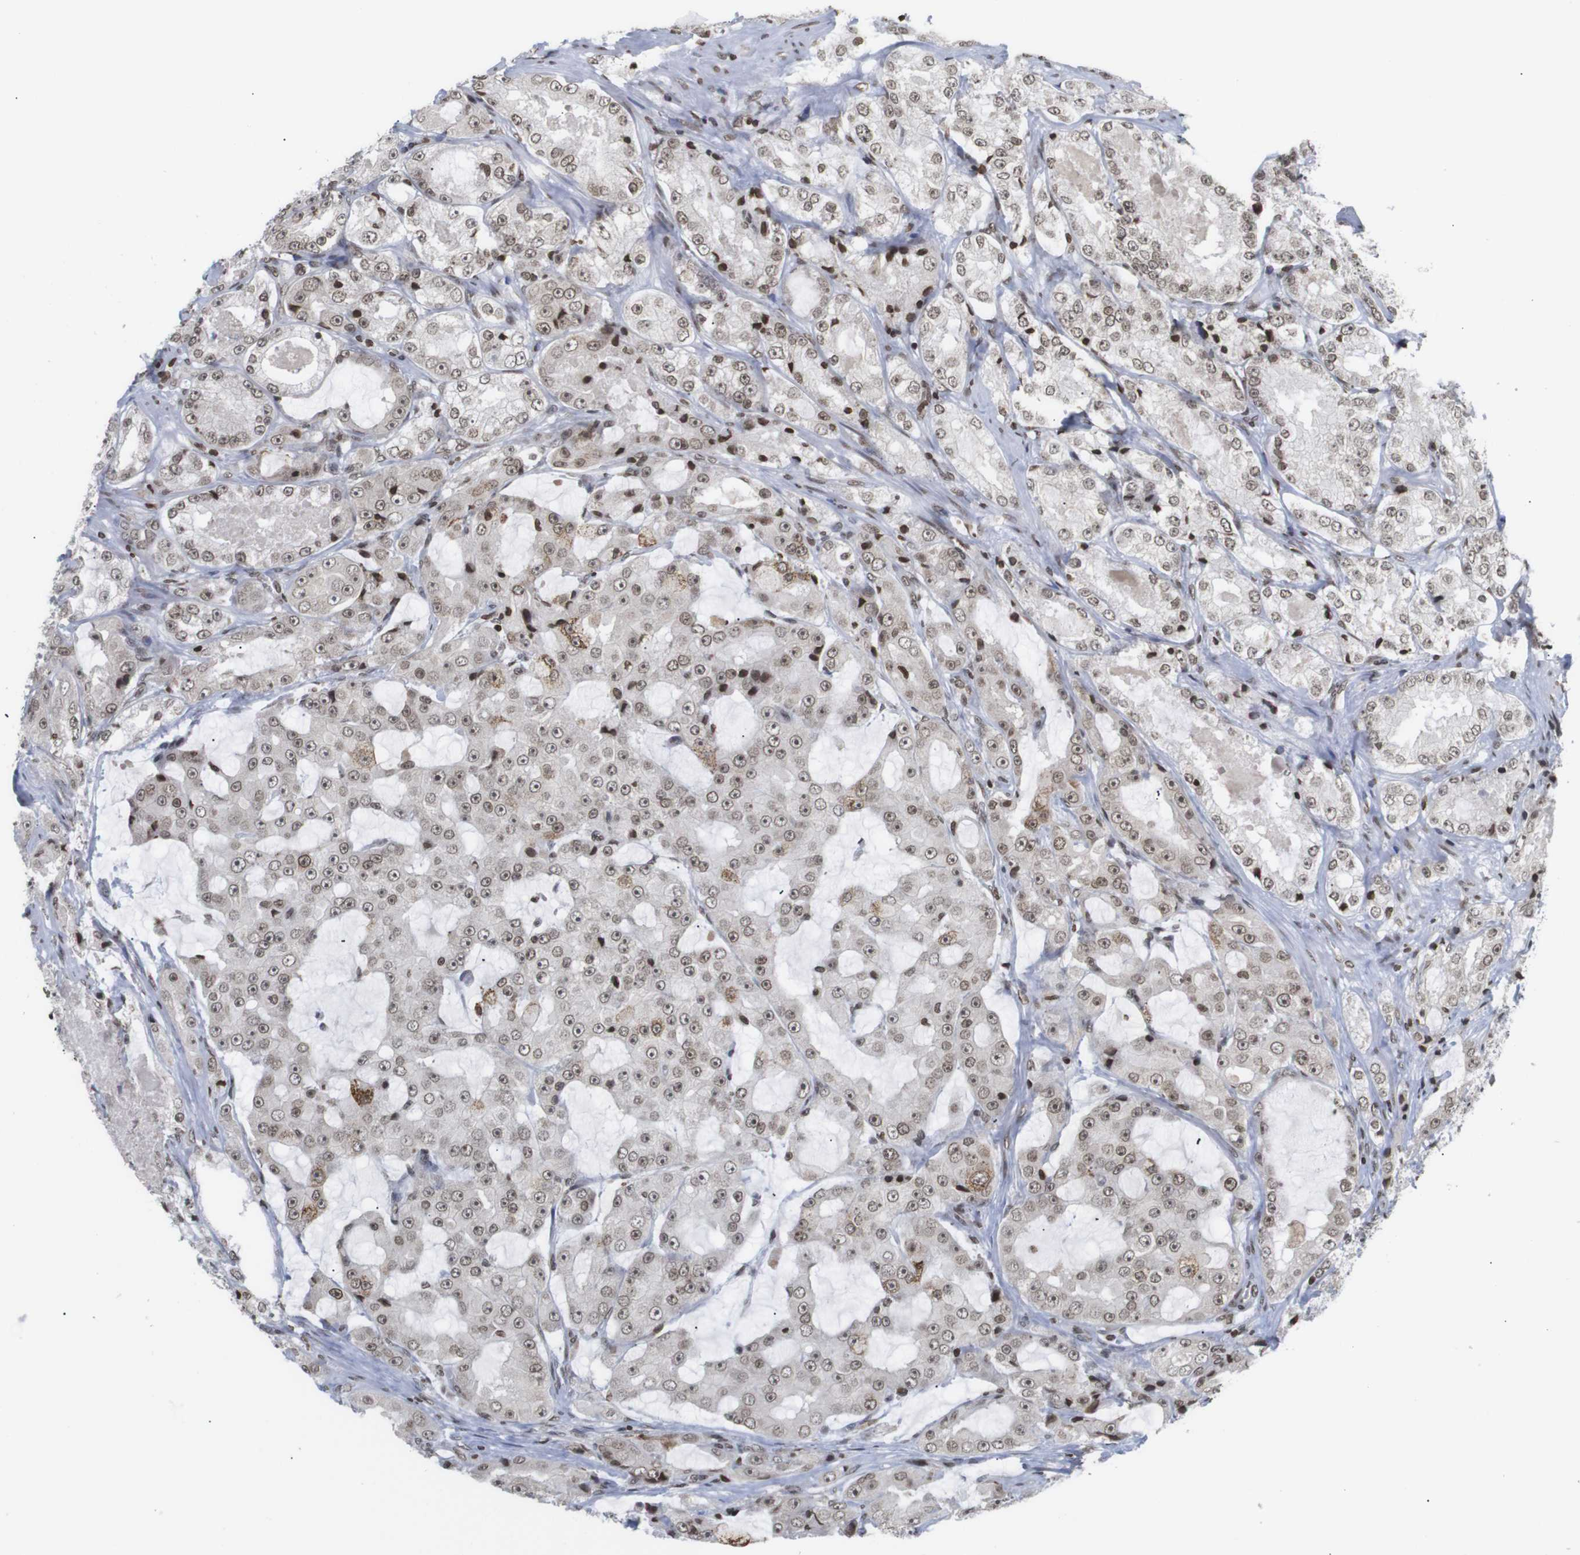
{"staining": {"intensity": "moderate", "quantity": ">75%", "location": "nuclear"}, "tissue": "prostate cancer", "cell_type": "Tumor cells", "image_type": "cancer", "snomed": [{"axis": "morphology", "description": "Adenocarcinoma, High grade"}, {"axis": "topography", "description": "Prostate"}], "caption": "A high-resolution micrograph shows immunohistochemistry (IHC) staining of prostate cancer (high-grade adenocarcinoma), which reveals moderate nuclear positivity in approximately >75% of tumor cells. Nuclei are stained in blue.", "gene": "ETV5", "patient": {"sex": "male", "age": 73}}